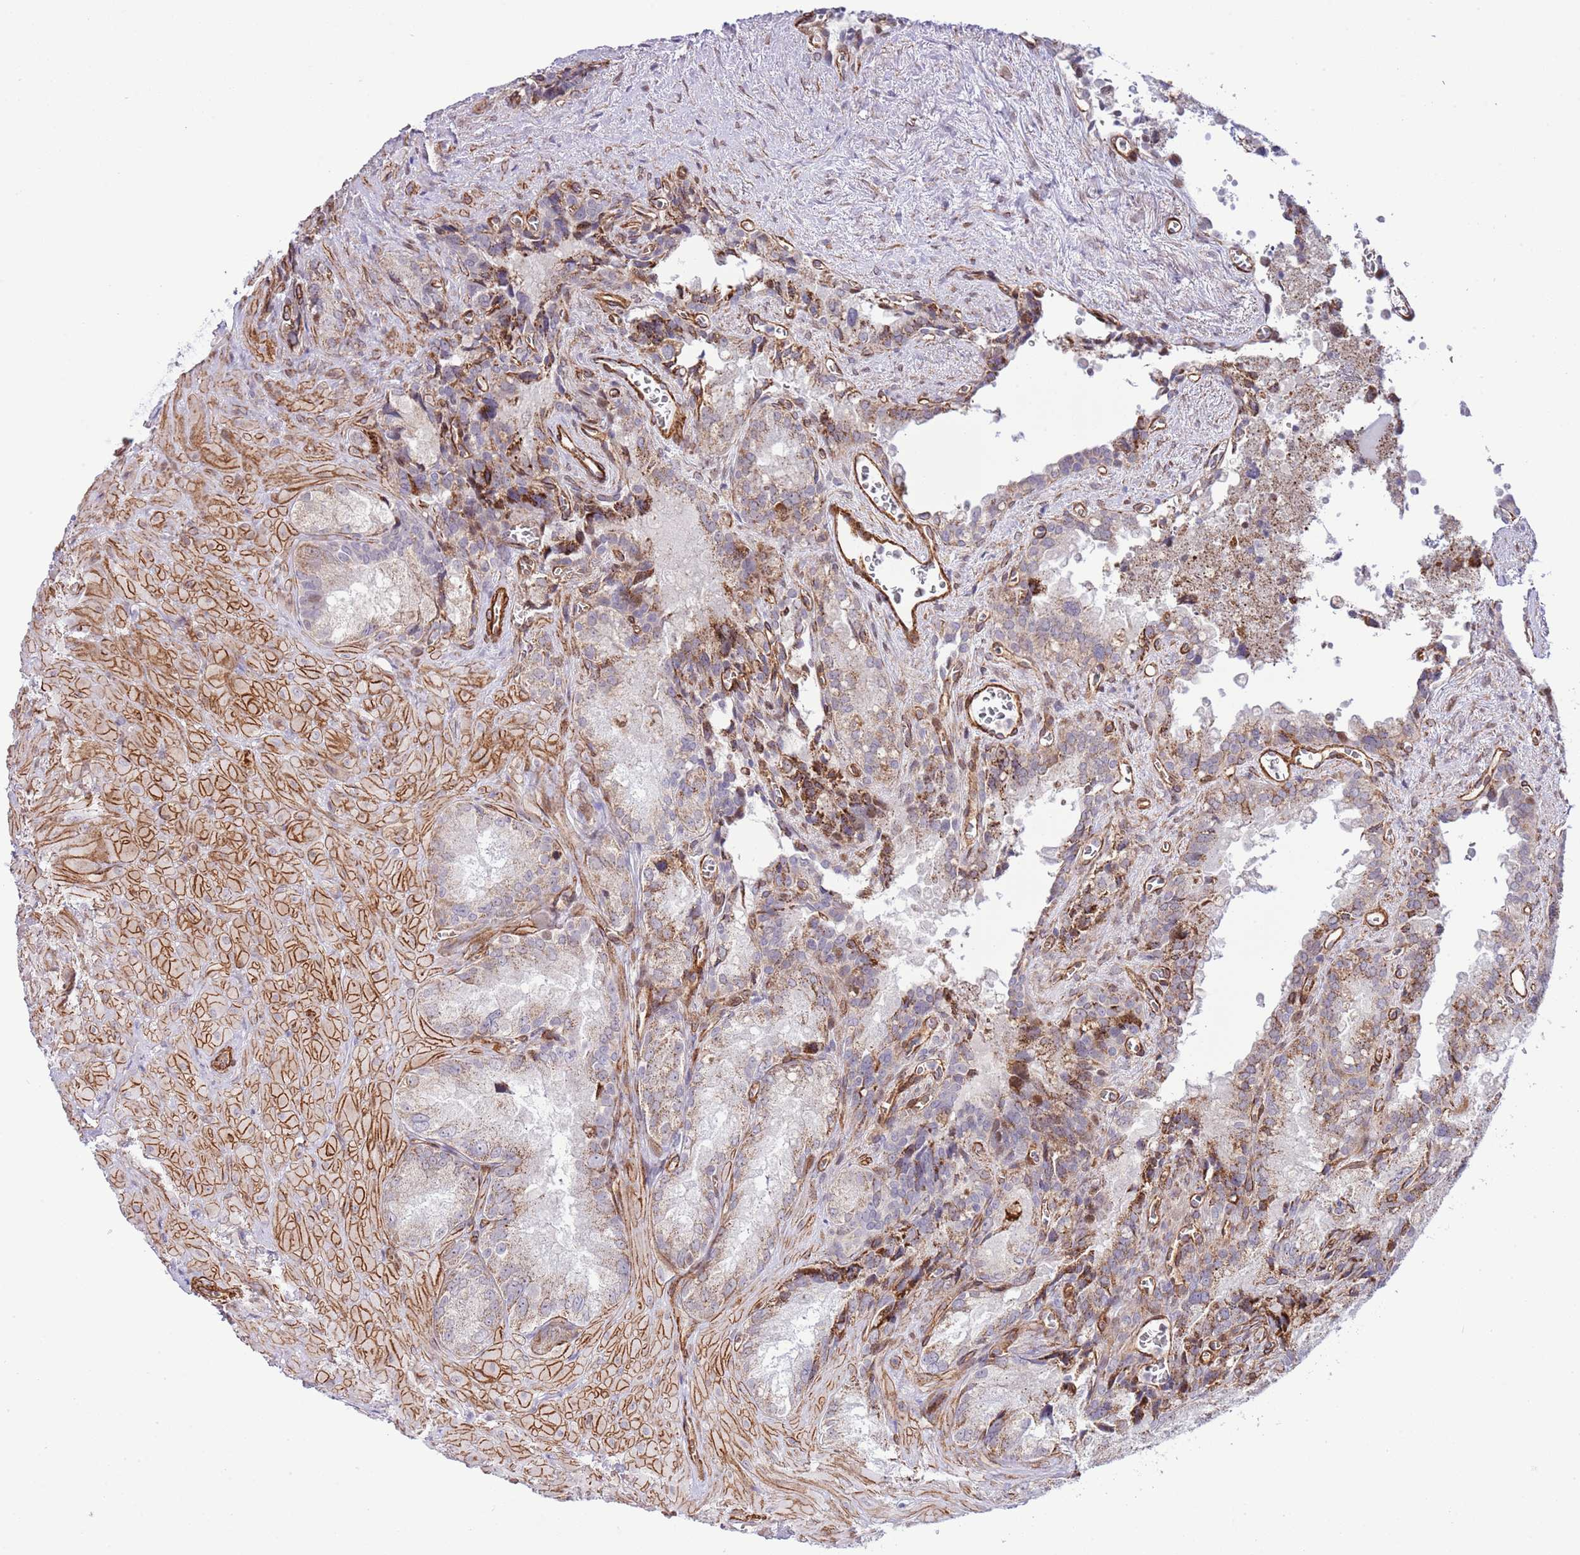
{"staining": {"intensity": "moderate", "quantity": "25%-75%", "location": "cytoplasmic/membranous"}, "tissue": "seminal vesicle", "cell_type": "Glandular cells", "image_type": "normal", "snomed": [{"axis": "morphology", "description": "Normal tissue, NOS"}, {"axis": "topography", "description": "Seminal veicle"}], "caption": "Immunohistochemical staining of benign human seminal vesicle displays moderate cytoplasmic/membranous protein expression in about 25%-75% of glandular cells.", "gene": "NEK3", "patient": {"sex": "male", "age": 62}}